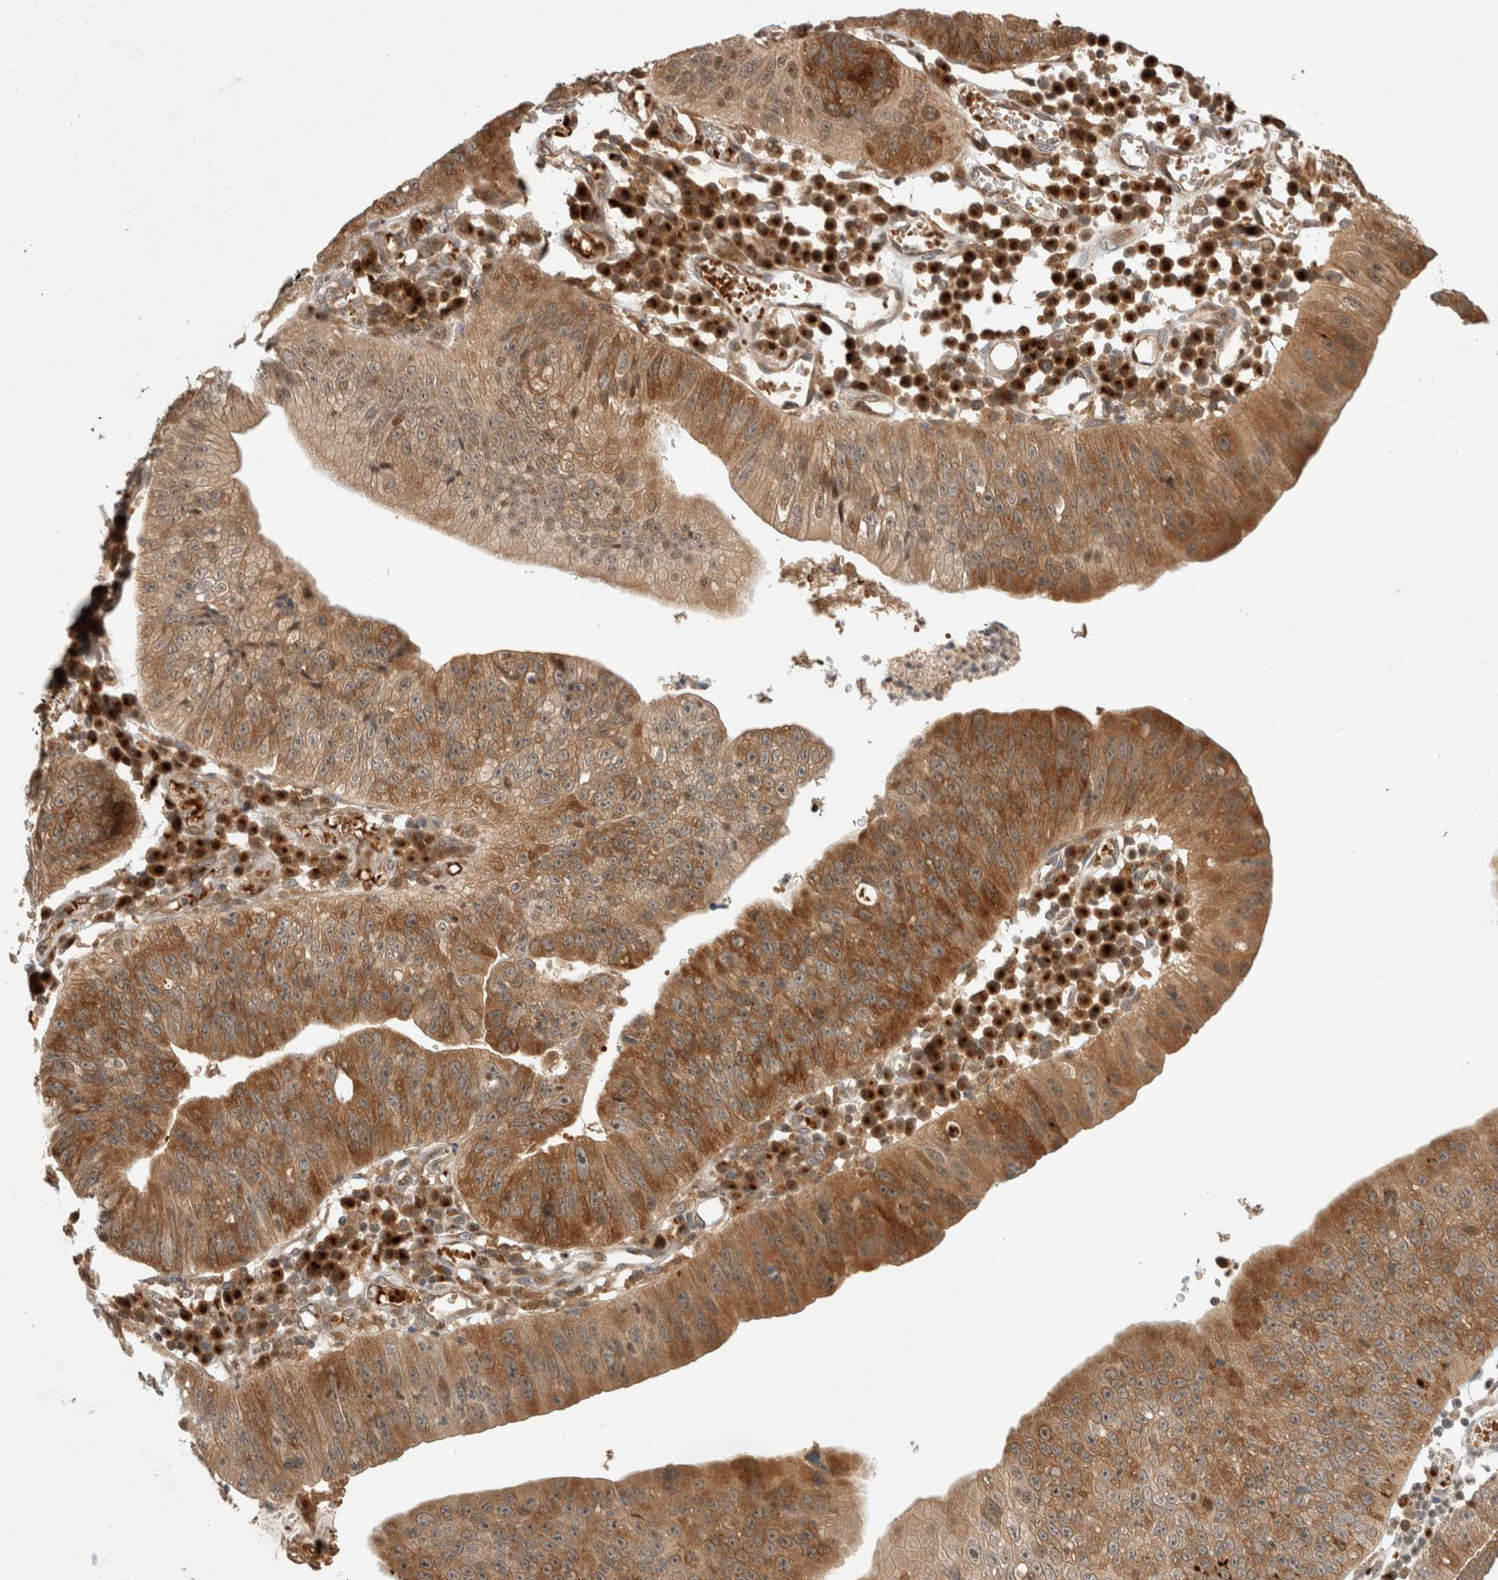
{"staining": {"intensity": "strong", "quantity": "25%-75%", "location": "cytoplasmic/membranous,nuclear"}, "tissue": "stomach cancer", "cell_type": "Tumor cells", "image_type": "cancer", "snomed": [{"axis": "morphology", "description": "Adenocarcinoma, NOS"}, {"axis": "topography", "description": "Stomach"}], "caption": "Strong cytoplasmic/membranous and nuclear staining for a protein is present in approximately 25%-75% of tumor cells of adenocarcinoma (stomach) using immunohistochemistry (IHC).", "gene": "OTUD6B", "patient": {"sex": "male", "age": 59}}